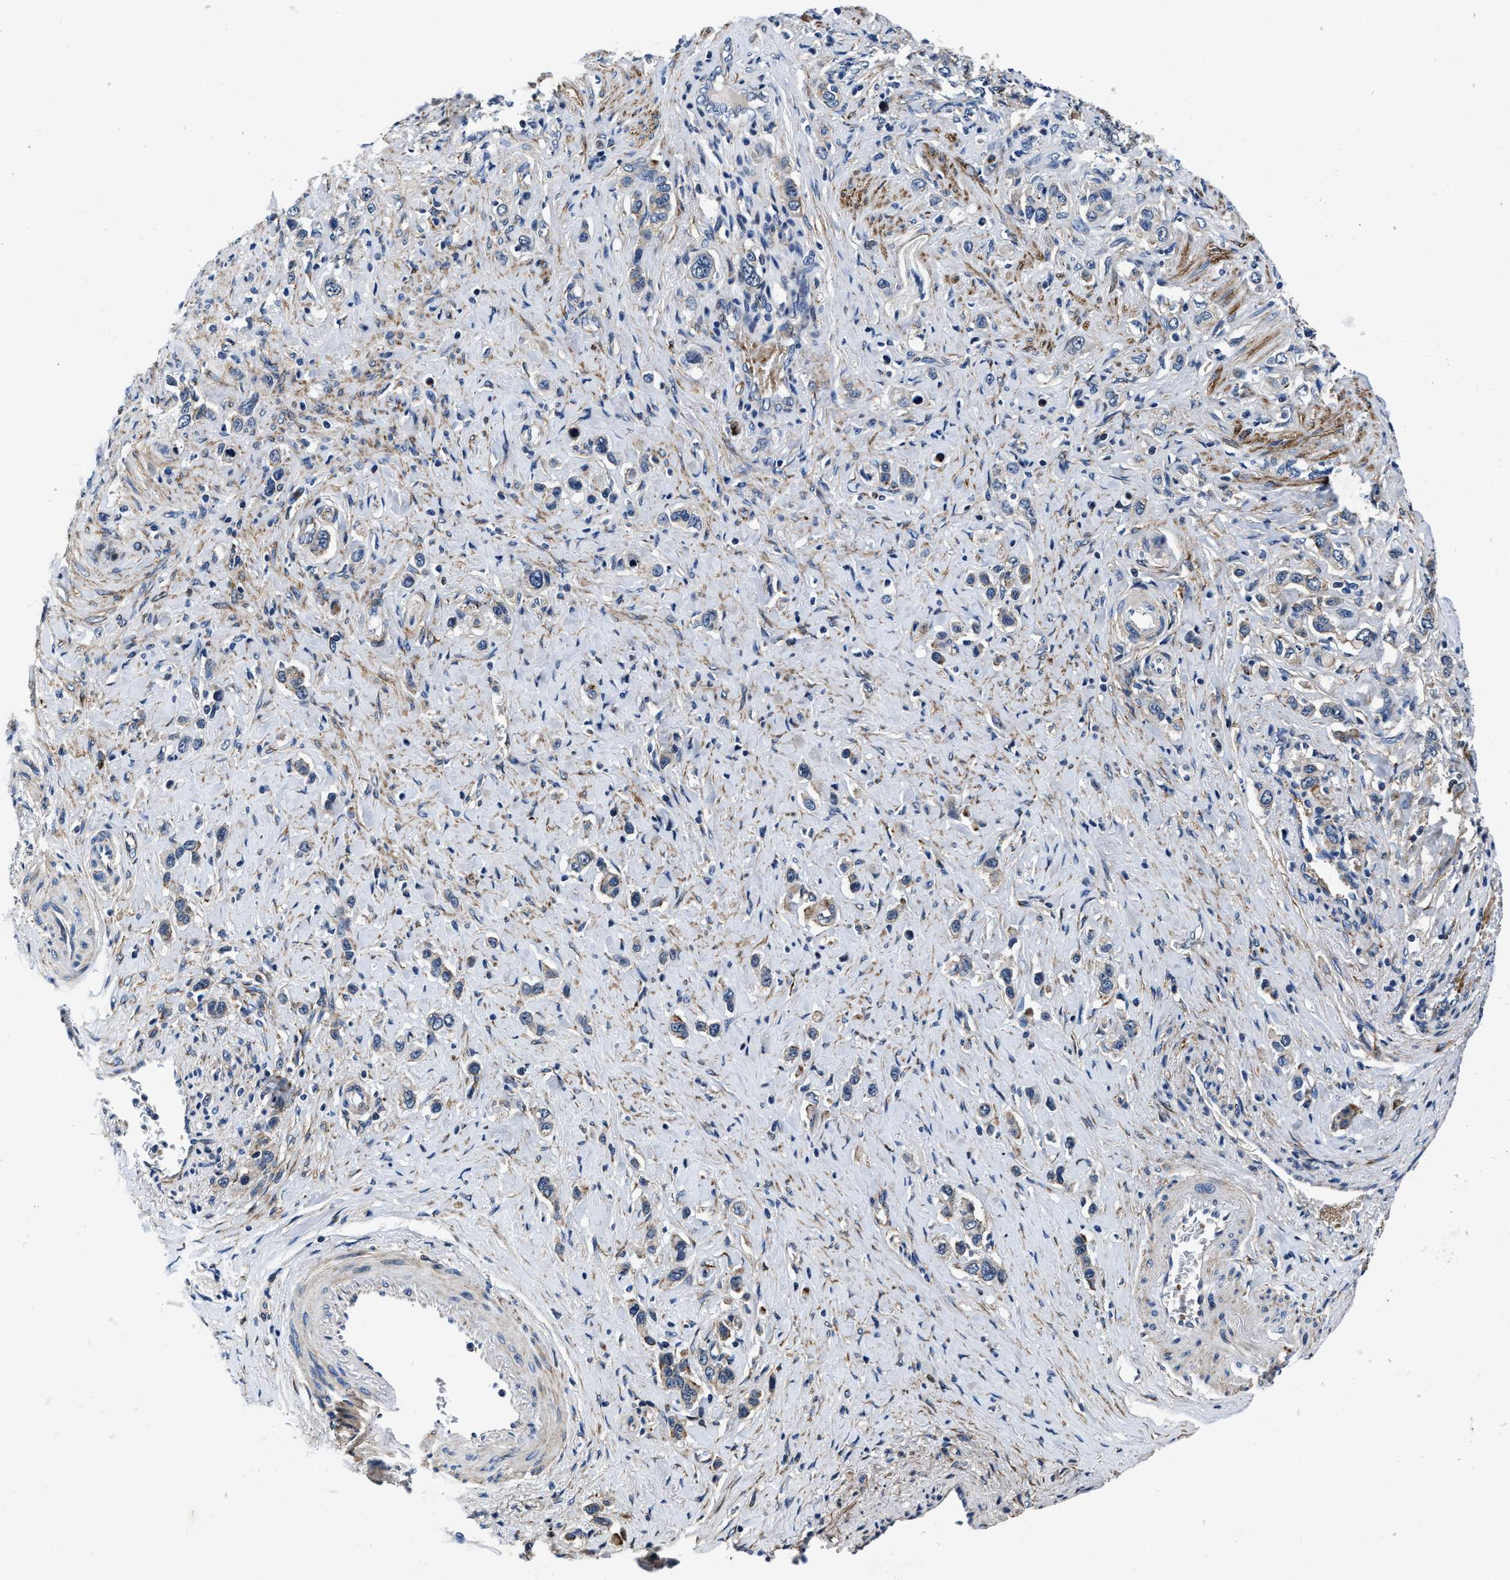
{"staining": {"intensity": "weak", "quantity": "<25%", "location": "cytoplasmic/membranous"}, "tissue": "stomach cancer", "cell_type": "Tumor cells", "image_type": "cancer", "snomed": [{"axis": "morphology", "description": "Adenocarcinoma, NOS"}, {"axis": "topography", "description": "Stomach"}], "caption": "Immunohistochemistry histopathology image of human stomach adenocarcinoma stained for a protein (brown), which exhibits no positivity in tumor cells. Brightfield microscopy of IHC stained with DAB (brown) and hematoxylin (blue), captured at high magnification.", "gene": "C2orf66", "patient": {"sex": "female", "age": 65}}